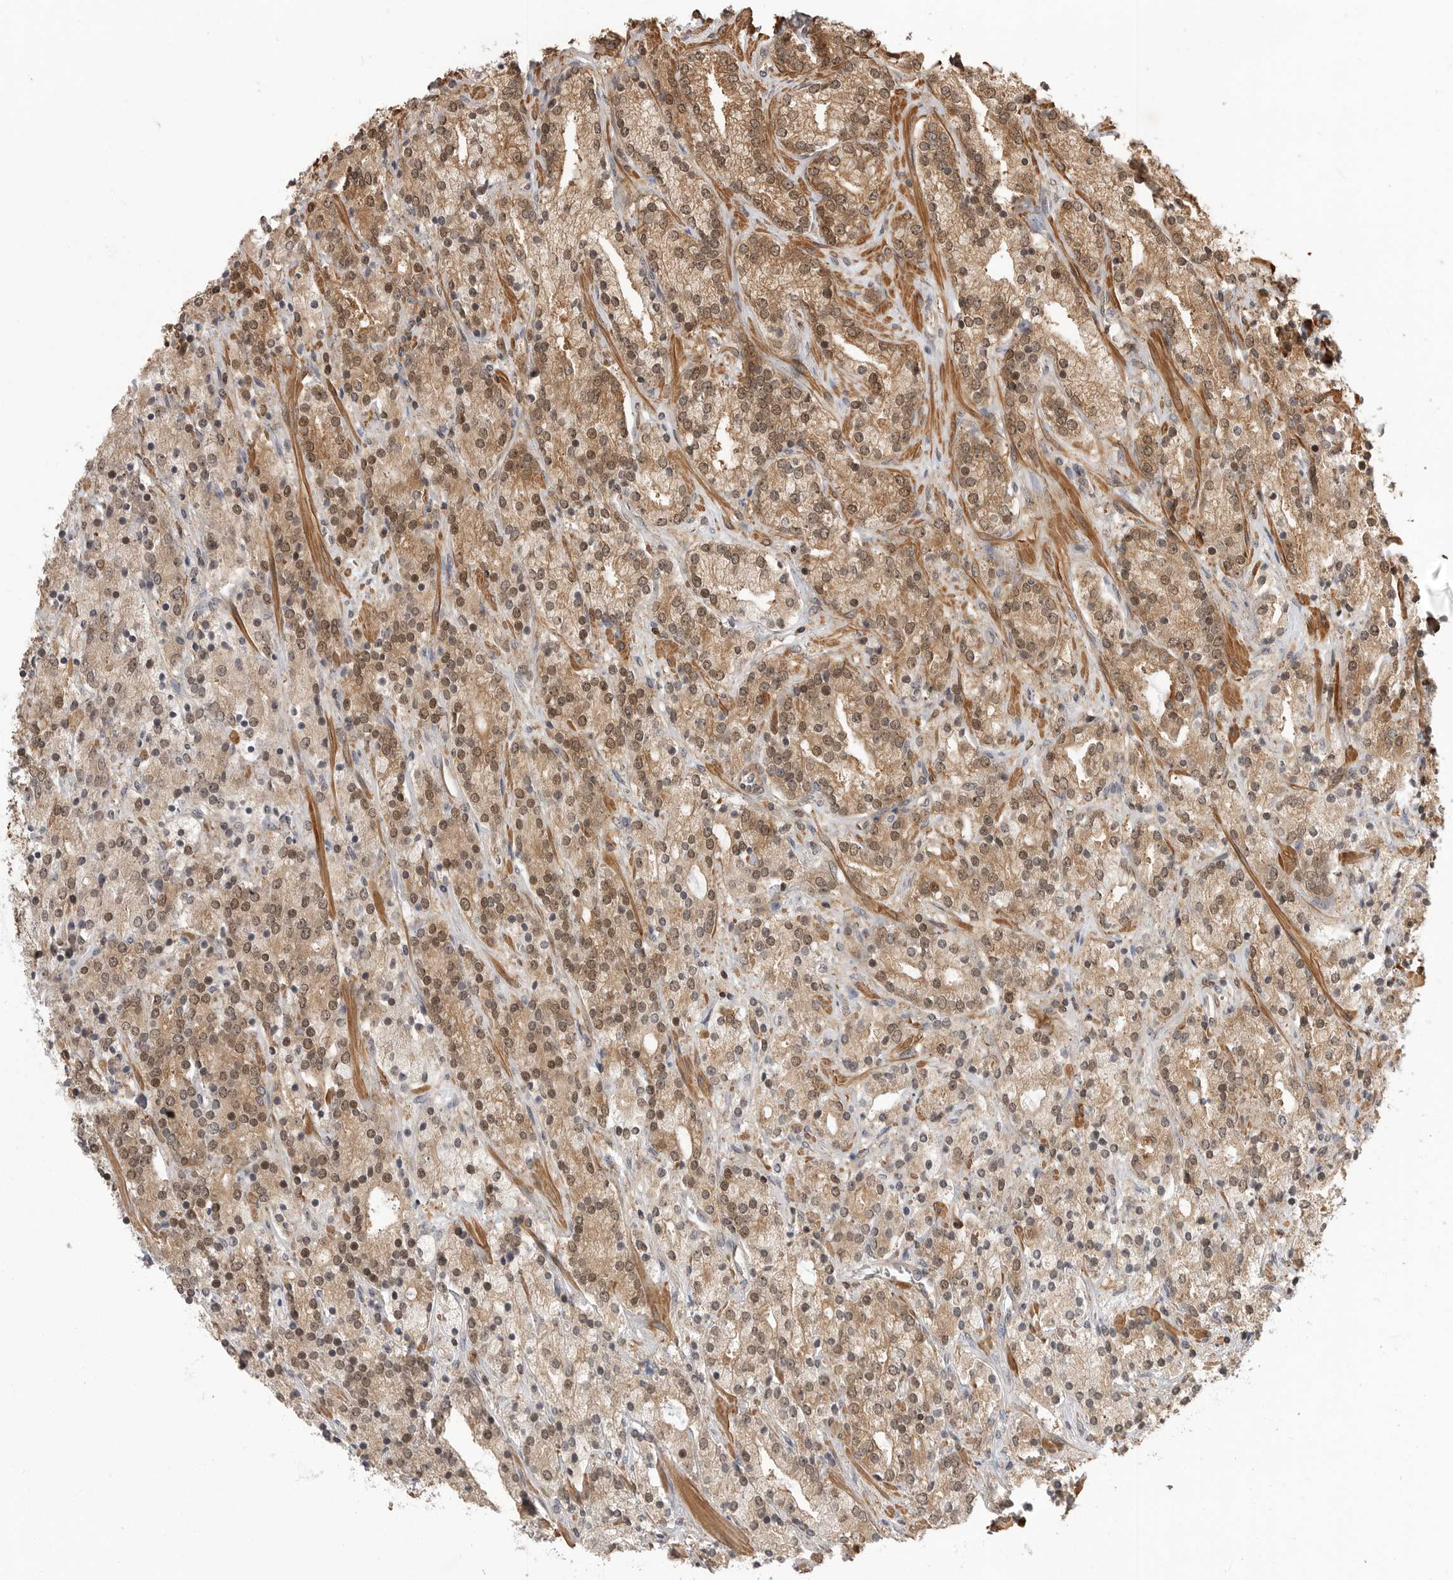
{"staining": {"intensity": "moderate", "quantity": ">75%", "location": "cytoplasmic/membranous,nuclear"}, "tissue": "prostate cancer", "cell_type": "Tumor cells", "image_type": "cancer", "snomed": [{"axis": "morphology", "description": "Adenocarcinoma, High grade"}, {"axis": "topography", "description": "Prostate"}], "caption": "This photomicrograph demonstrates immunohistochemistry (IHC) staining of human prostate cancer (high-grade adenocarcinoma), with medium moderate cytoplasmic/membranous and nuclear positivity in approximately >75% of tumor cells.", "gene": "ERN1", "patient": {"sex": "male", "age": 71}}